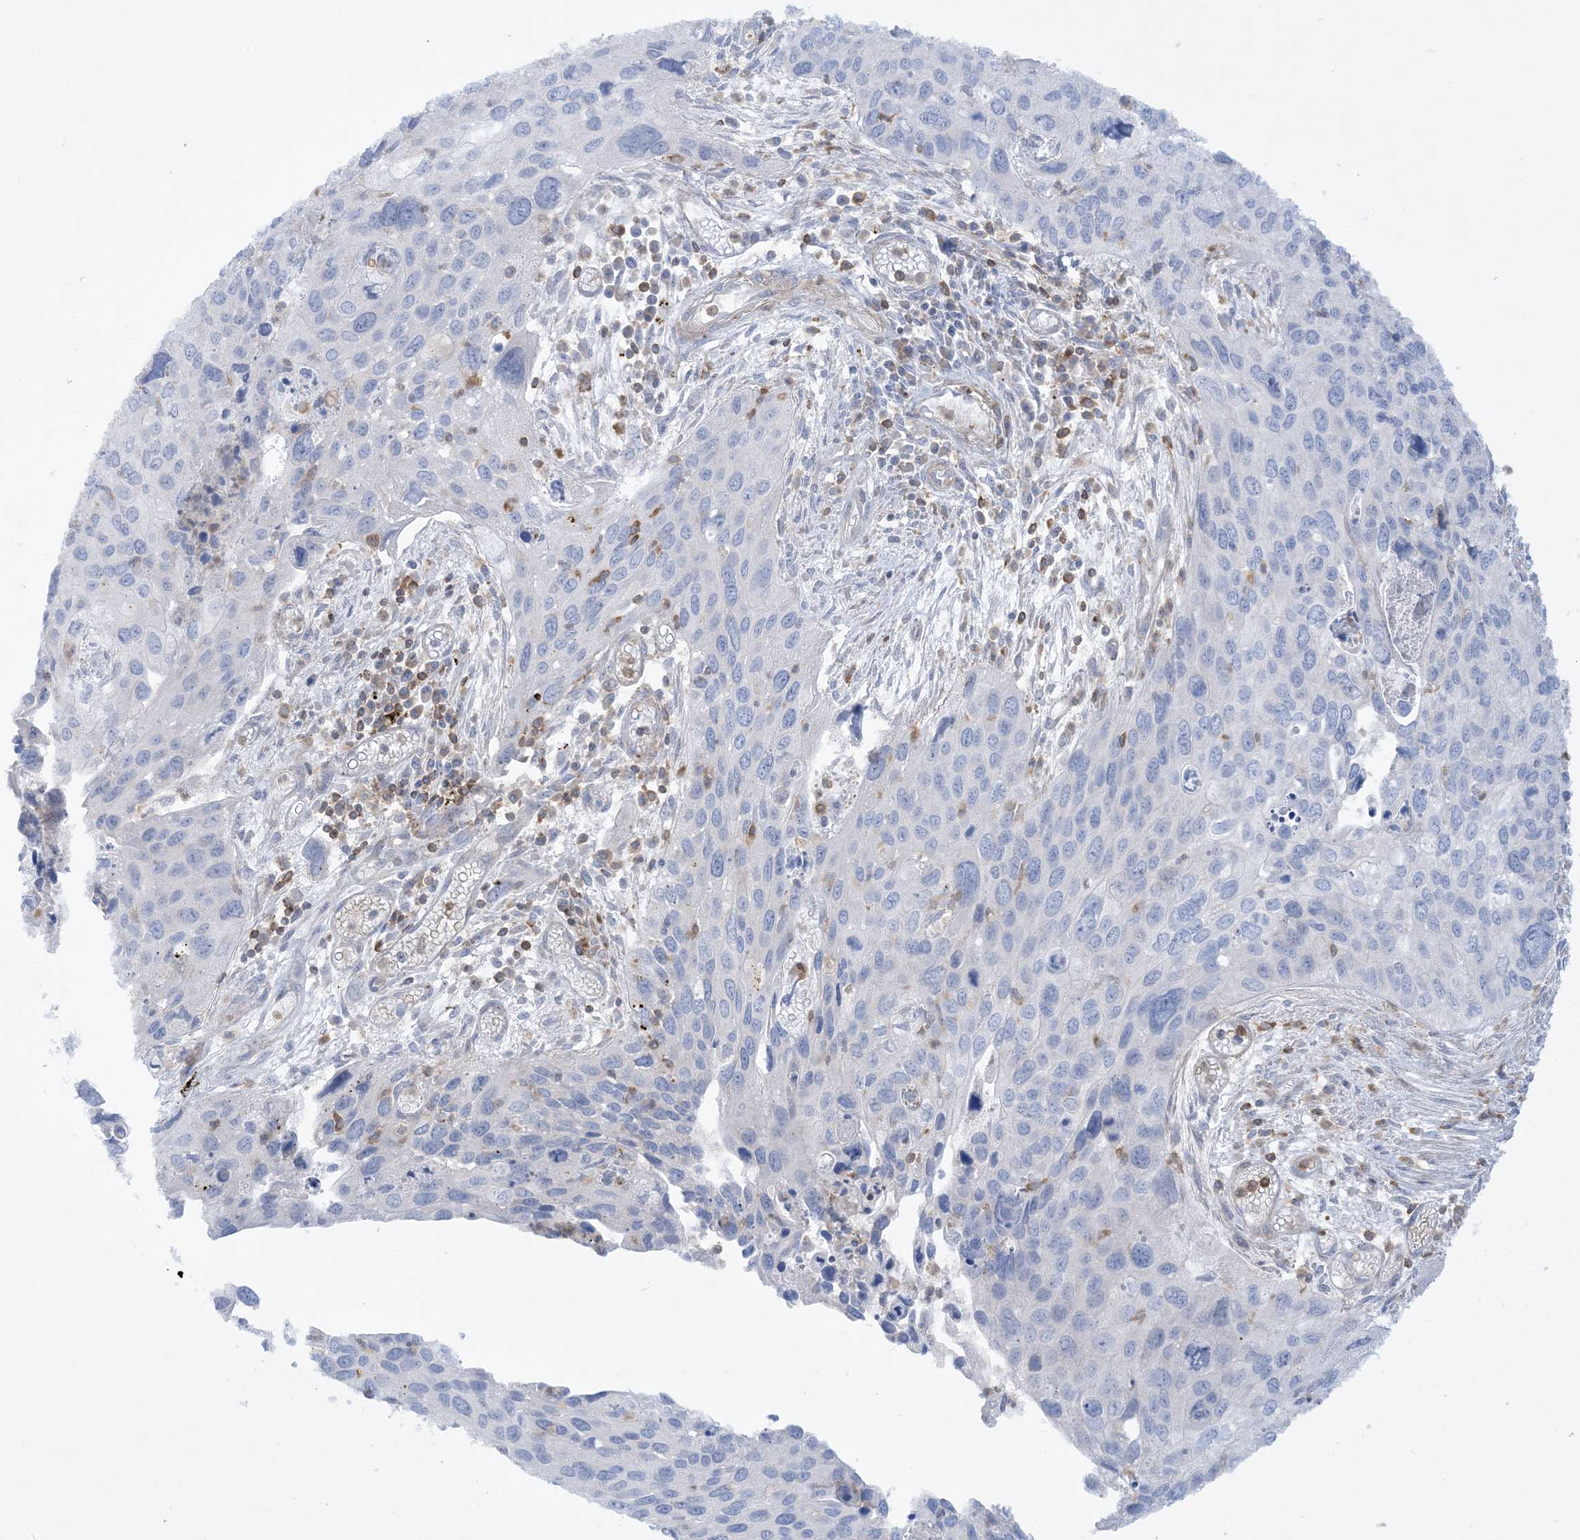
{"staining": {"intensity": "negative", "quantity": "none", "location": "none"}, "tissue": "cervical cancer", "cell_type": "Tumor cells", "image_type": "cancer", "snomed": [{"axis": "morphology", "description": "Squamous cell carcinoma, NOS"}, {"axis": "topography", "description": "Cervix"}], "caption": "Immunohistochemistry of human squamous cell carcinoma (cervical) demonstrates no expression in tumor cells. The staining was performed using DAB (3,3'-diaminobenzidine) to visualize the protein expression in brown, while the nuclei were stained in blue with hematoxylin (Magnification: 20x).", "gene": "ARHGAP30", "patient": {"sex": "female", "age": 55}}